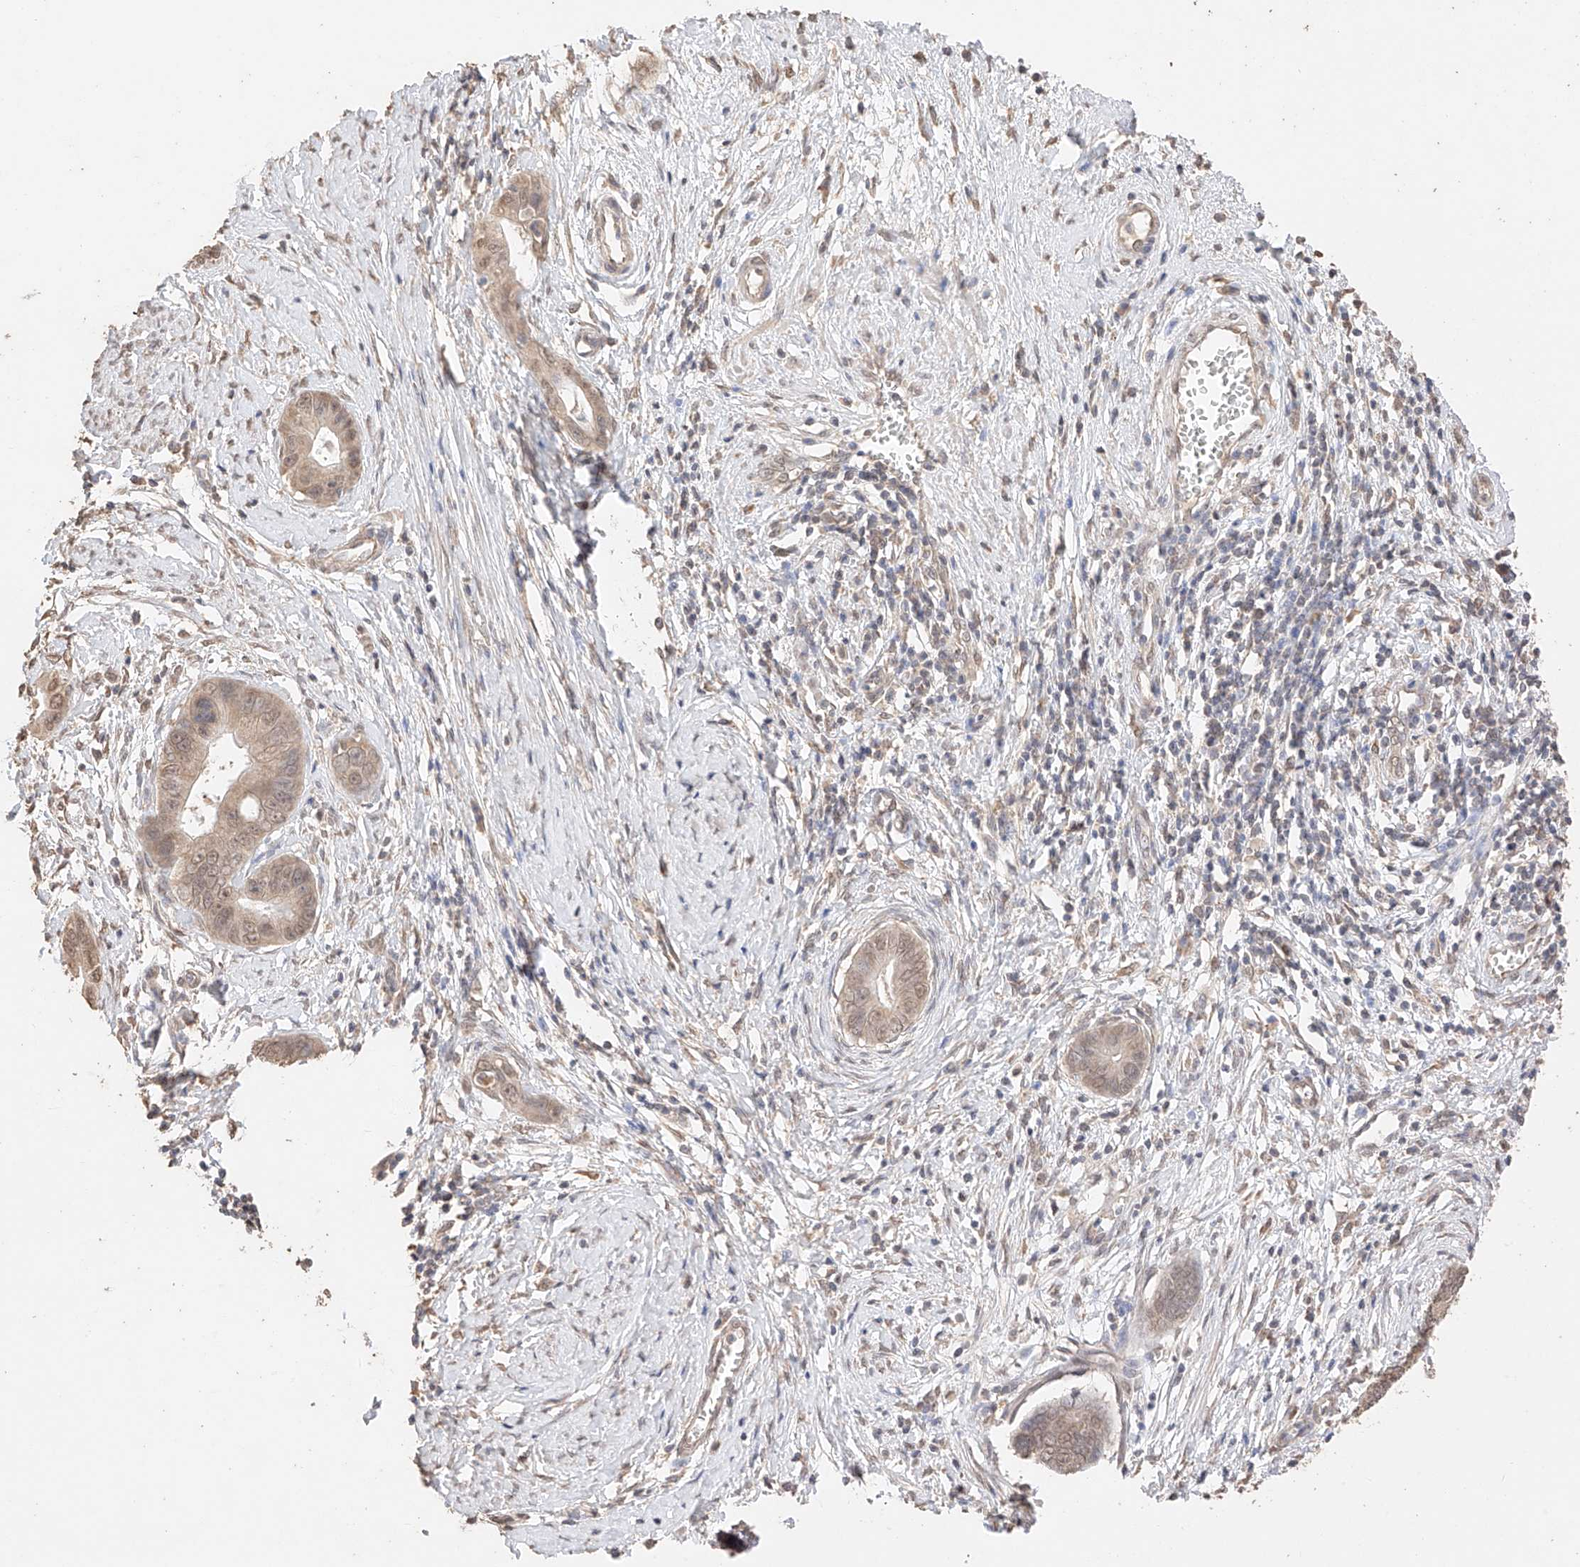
{"staining": {"intensity": "weak", "quantity": ">75%", "location": "cytoplasmic/membranous,nuclear"}, "tissue": "cervical cancer", "cell_type": "Tumor cells", "image_type": "cancer", "snomed": [{"axis": "morphology", "description": "Adenocarcinoma, NOS"}, {"axis": "topography", "description": "Cervix"}], "caption": "The photomicrograph shows a brown stain indicating the presence of a protein in the cytoplasmic/membranous and nuclear of tumor cells in cervical adenocarcinoma. (DAB IHC, brown staining for protein, blue staining for nuclei).", "gene": "IL22RA2", "patient": {"sex": "female", "age": 44}}